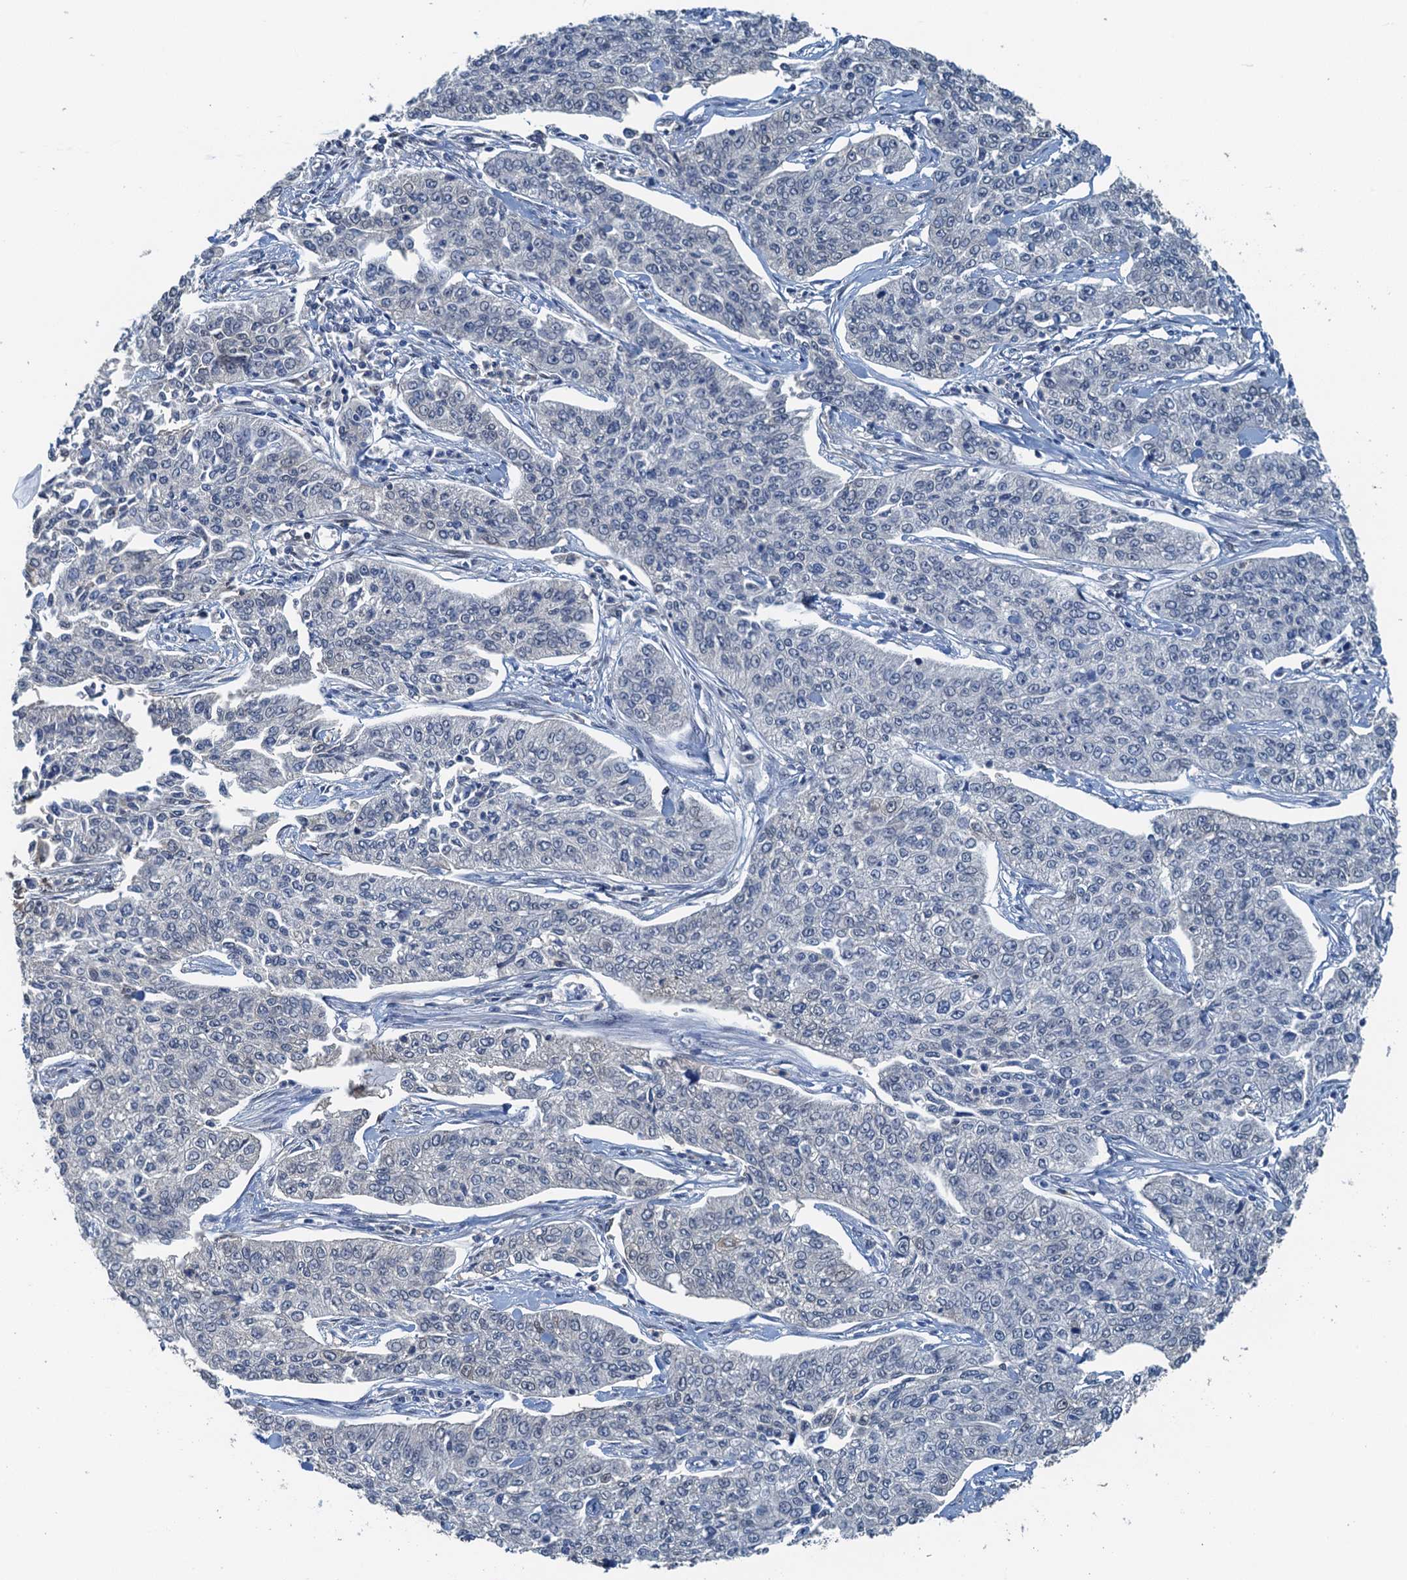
{"staining": {"intensity": "negative", "quantity": "none", "location": "none"}, "tissue": "cervical cancer", "cell_type": "Tumor cells", "image_type": "cancer", "snomed": [{"axis": "morphology", "description": "Squamous cell carcinoma, NOS"}, {"axis": "topography", "description": "Cervix"}], "caption": "This image is of squamous cell carcinoma (cervical) stained with immunohistochemistry to label a protein in brown with the nuclei are counter-stained blue. There is no expression in tumor cells.", "gene": "AHCY", "patient": {"sex": "female", "age": 35}}